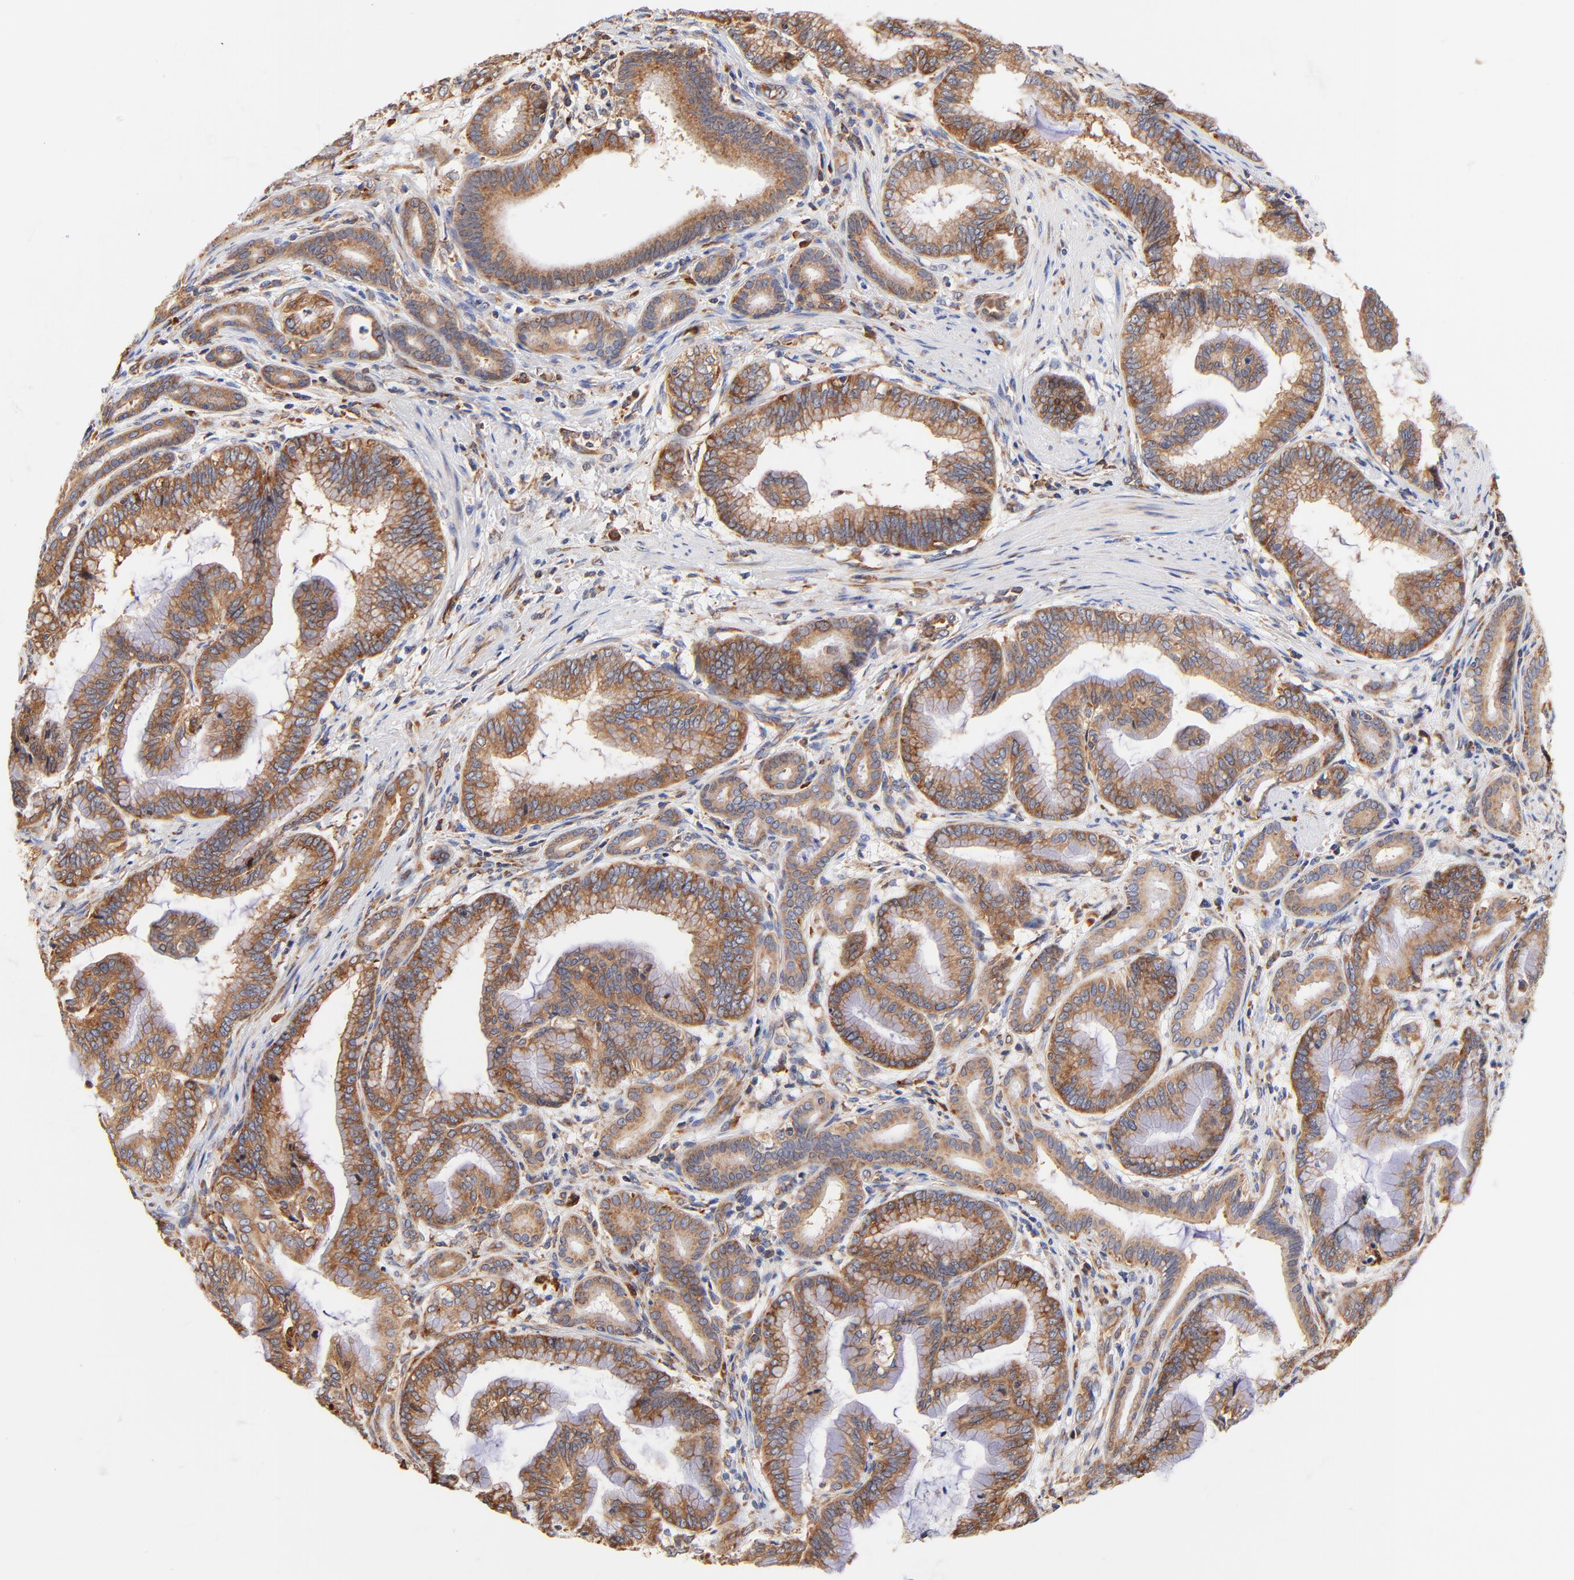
{"staining": {"intensity": "moderate", "quantity": ">75%", "location": "cytoplasmic/membranous"}, "tissue": "pancreatic cancer", "cell_type": "Tumor cells", "image_type": "cancer", "snomed": [{"axis": "morphology", "description": "Adenocarcinoma, NOS"}, {"axis": "topography", "description": "Pancreas"}], "caption": "This is an image of IHC staining of pancreatic cancer (adenocarcinoma), which shows moderate staining in the cytoplasmic/membranous of tumor cells.", "gene": "RPL27", "patient": {"sex": "female", "age": 64}}